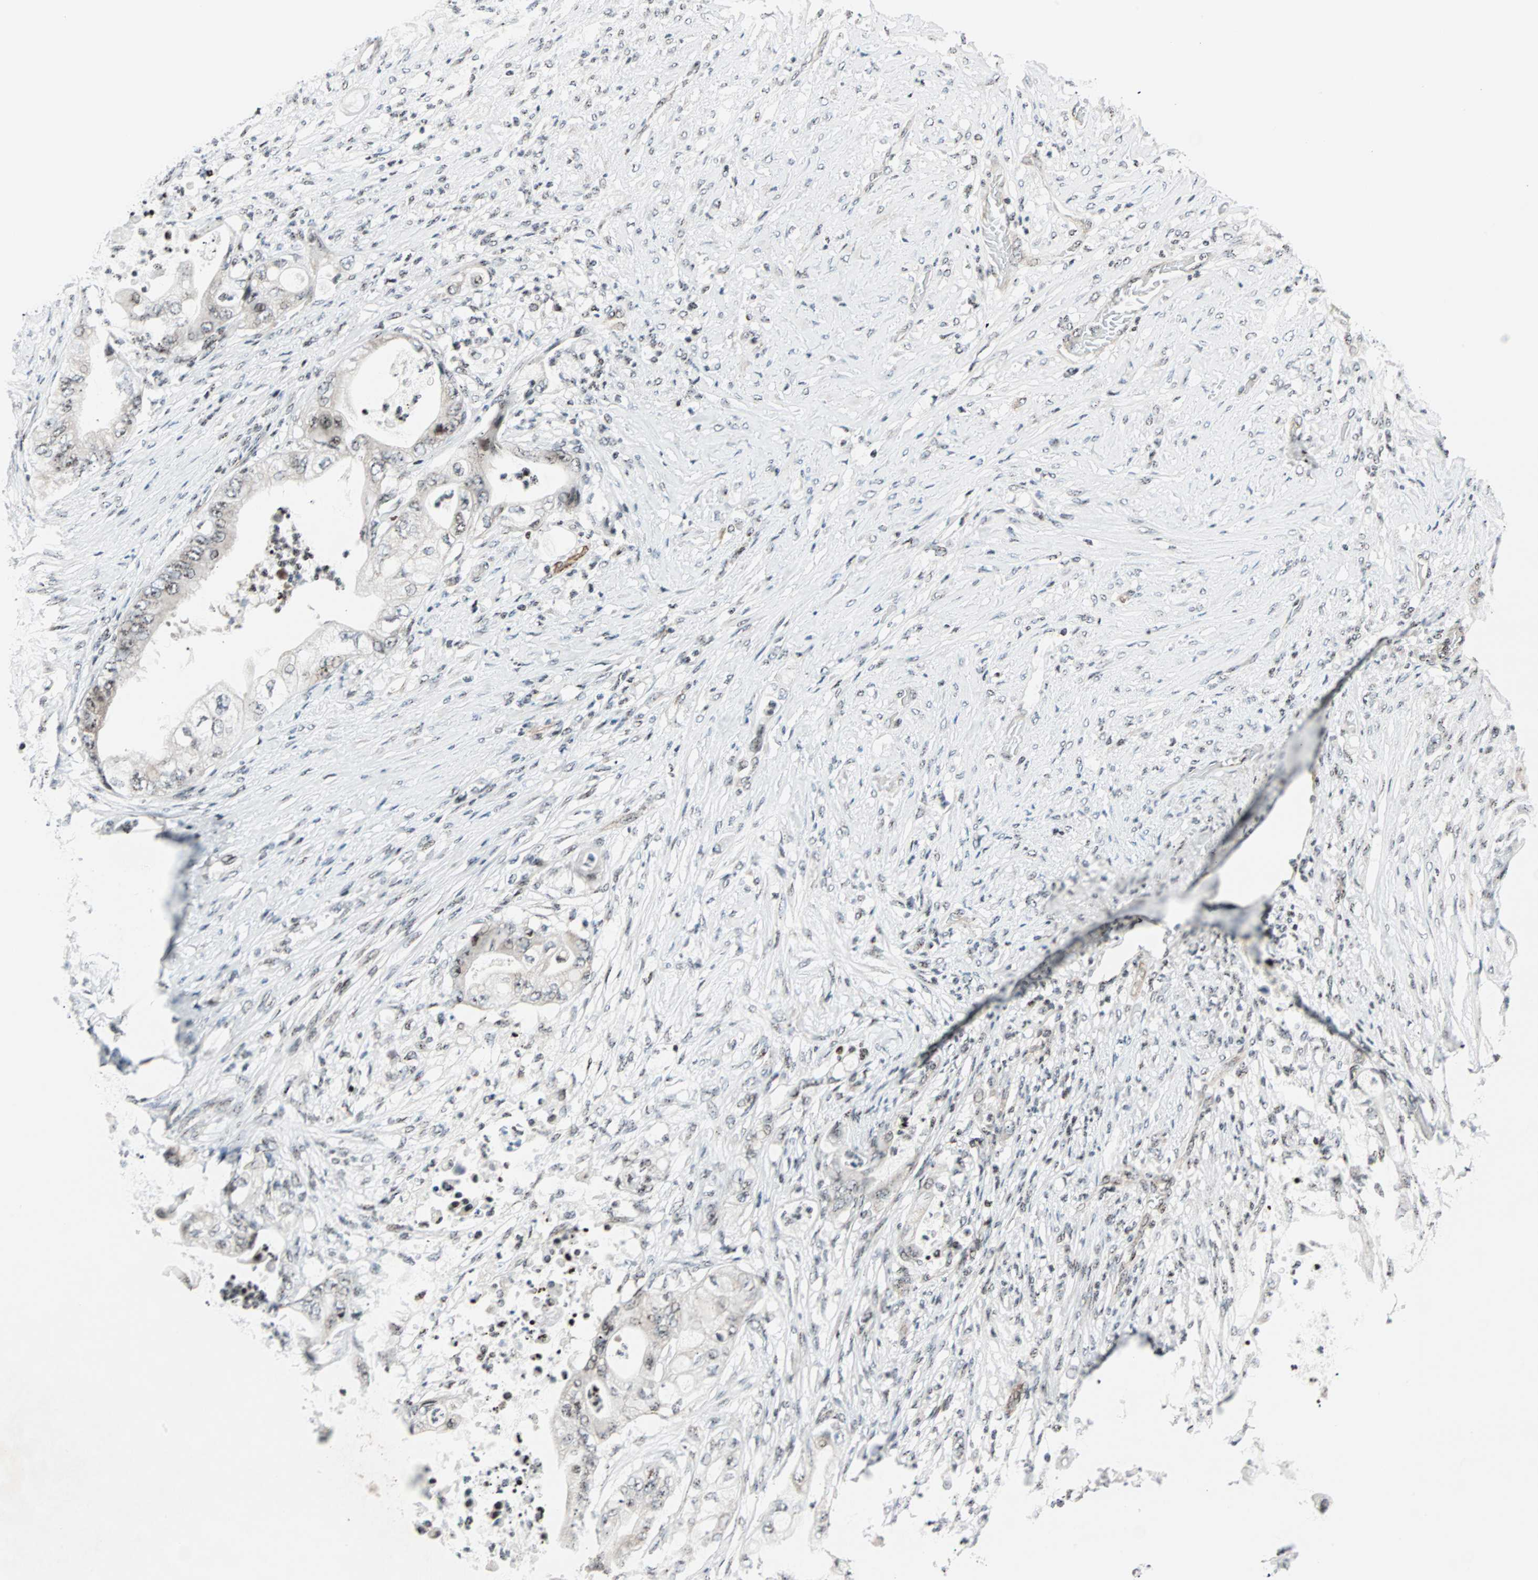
{"staining": {"intensity": "weak", "quantity": ">75%", "location": "nuclear"}, "tissue": "stomach cancer", "cell_type": "Tumor cells", "image_type": "cancer", "snomed": [{"axis": "morphology", "description": "Adenocarcinoma, NOS"}, {"axis": "topography", "description": "Stomach"}], "caption": "An image of human adenocarcinoma (stomach) stained for a protein shows weak nuclear brown staining in tumor cells. The staining is performed using DAB brown chromogen to label protein expression. The nuclei are counter-stained blue using hematoxylin.", "gene": "CENPA", "patient": {"sex": "female", "age": 73}}